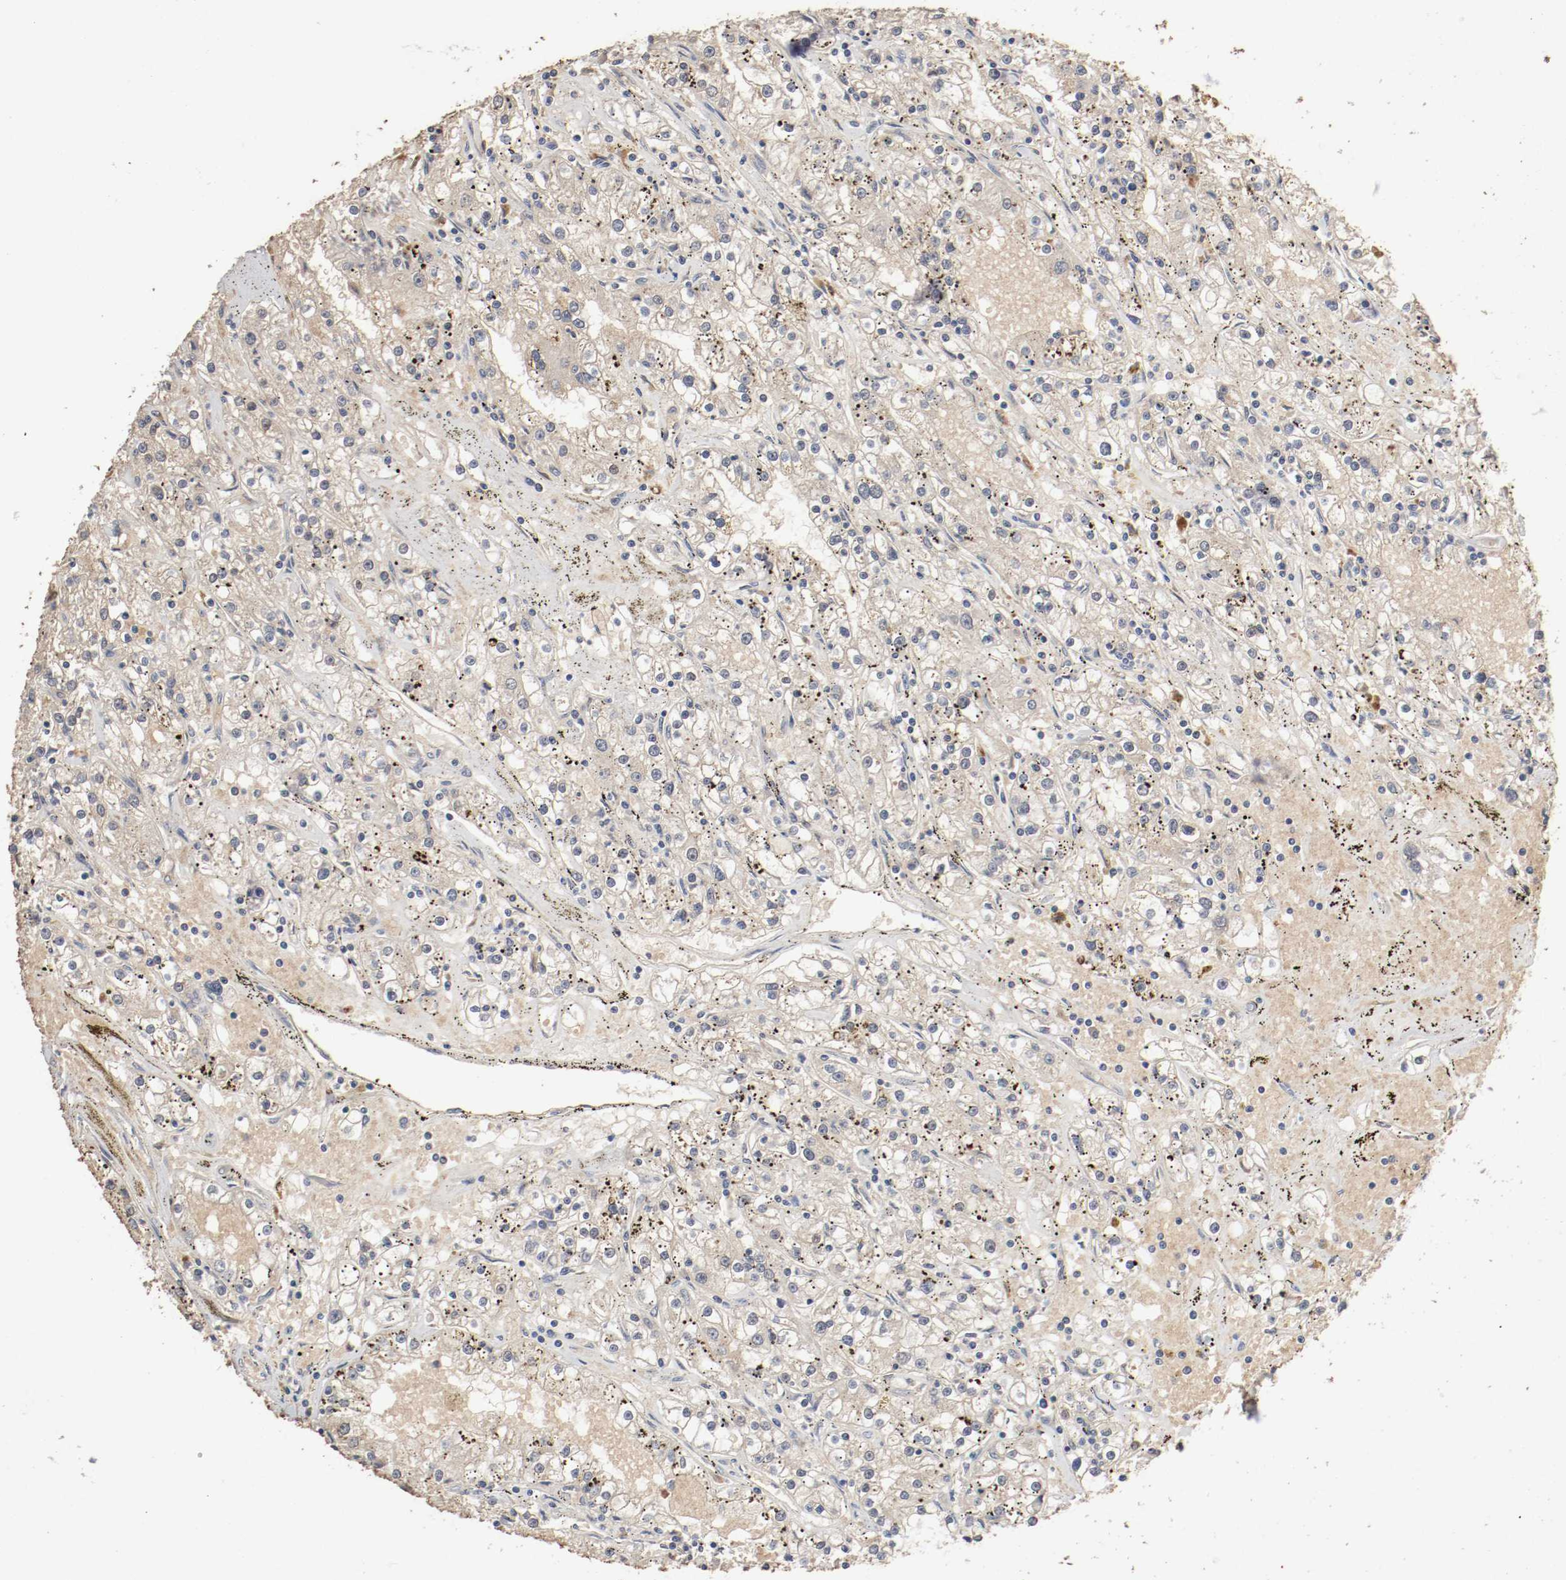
{"staining": {"intensity": "weak", "quantity": ">75%", "location": "cytoplasmic/membranous"}, "tissue": "renal cancer", "cell_type": "Tumor cells", "image_type": "cancer", "snomed": [{"axis": "morphology", "description": "Adenocarcinoma, NOS"}, {"axis": "topography", "description": "Kidney"}], "caption": "Renal cancer stained with IHC reveals weak cytoplasmic/membranous staining in approximately >75% of tumor cells.", "gene": "REN", "patient": {"sex": "male", "age": 56}}